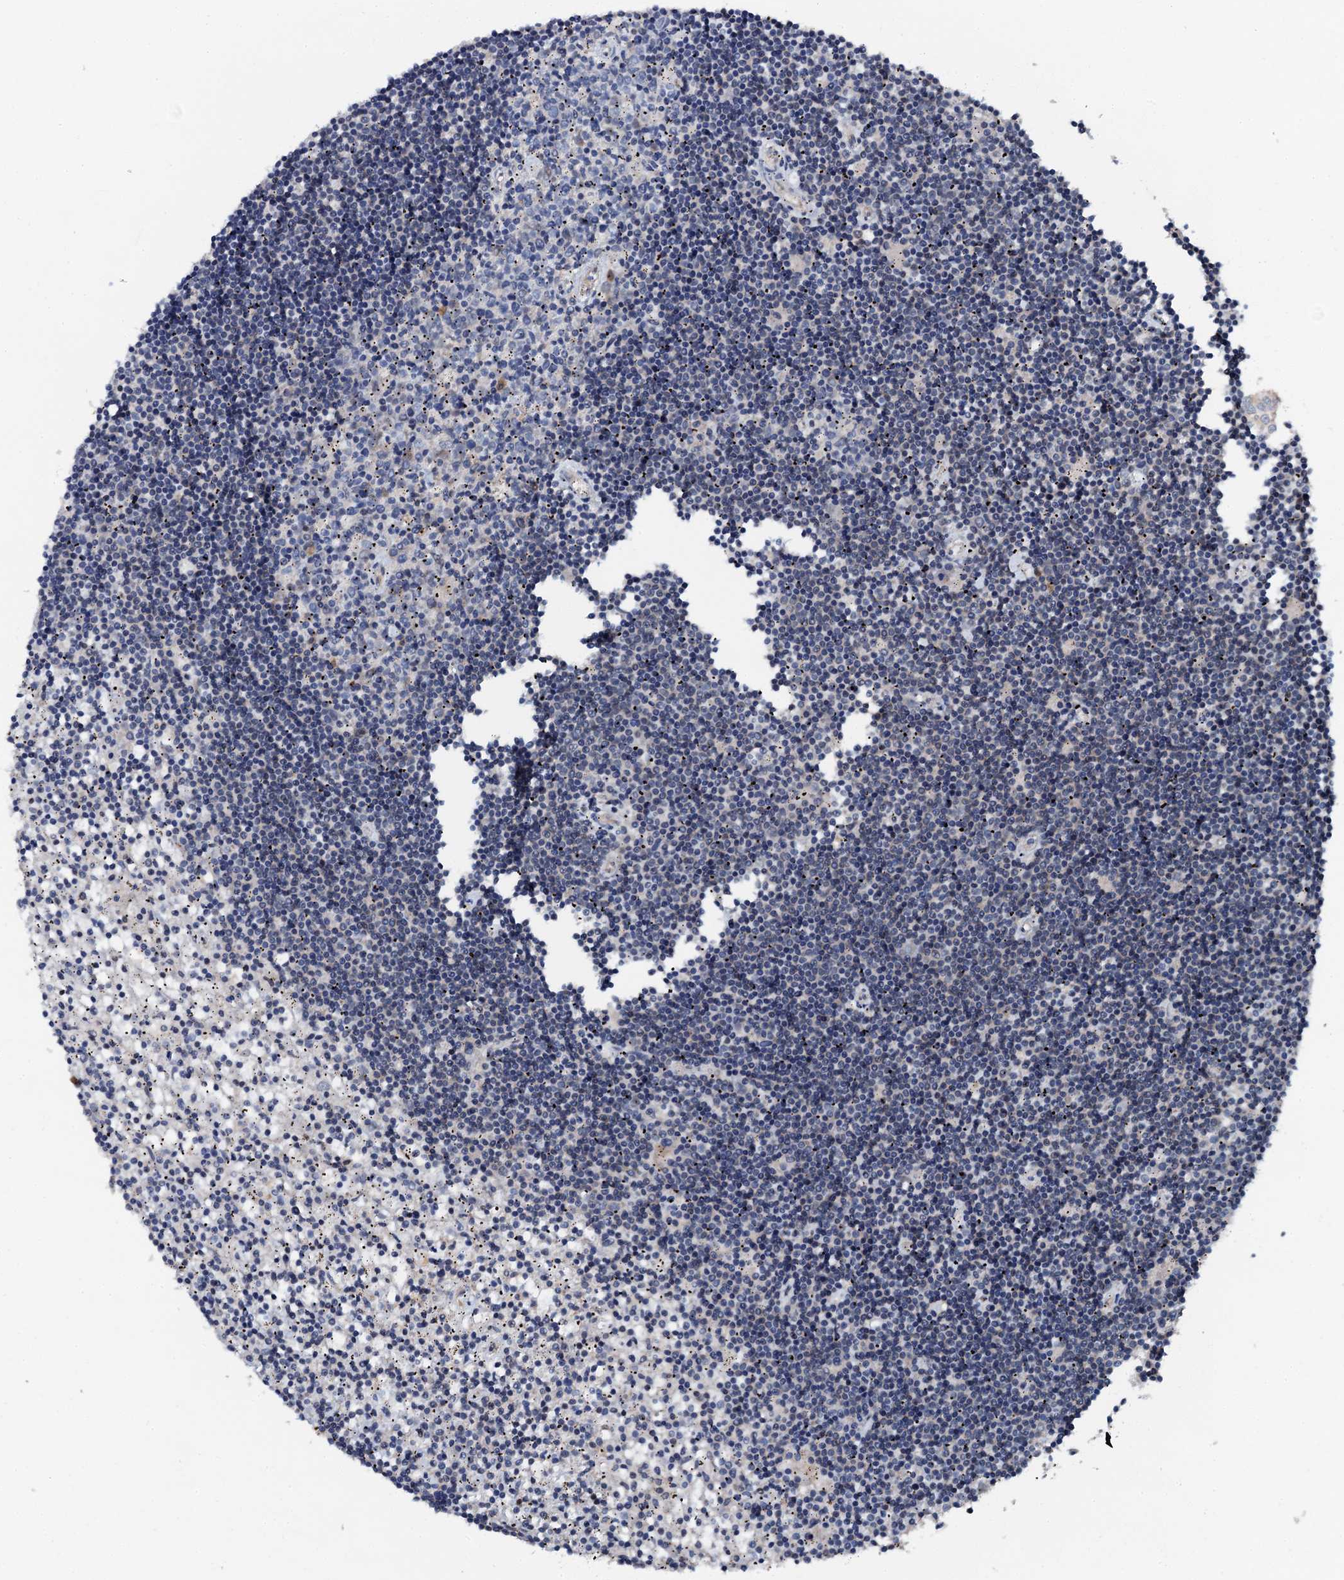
{"staining": {"intensity": "negative", "quantity": "none", "location": "none"}, "tissue": "lymphoma", "cell_type": "Tumor cells", "image_type": "cancer", "snomed": [{"axis": "morphology", "description": "Malignant lymphoma, non-Hodgkin's type, Low grade"}, {"axis": "topography", "description": "Spleen"}], "caption": "This is an immunohistochemistry micrograph of human malignant lymphoma, non-Hodgkin's type (low-grade). There is no staining in tumor cells.", "gene": "FLYWCH1", "patient": {"sex": "male", "age": 76}}